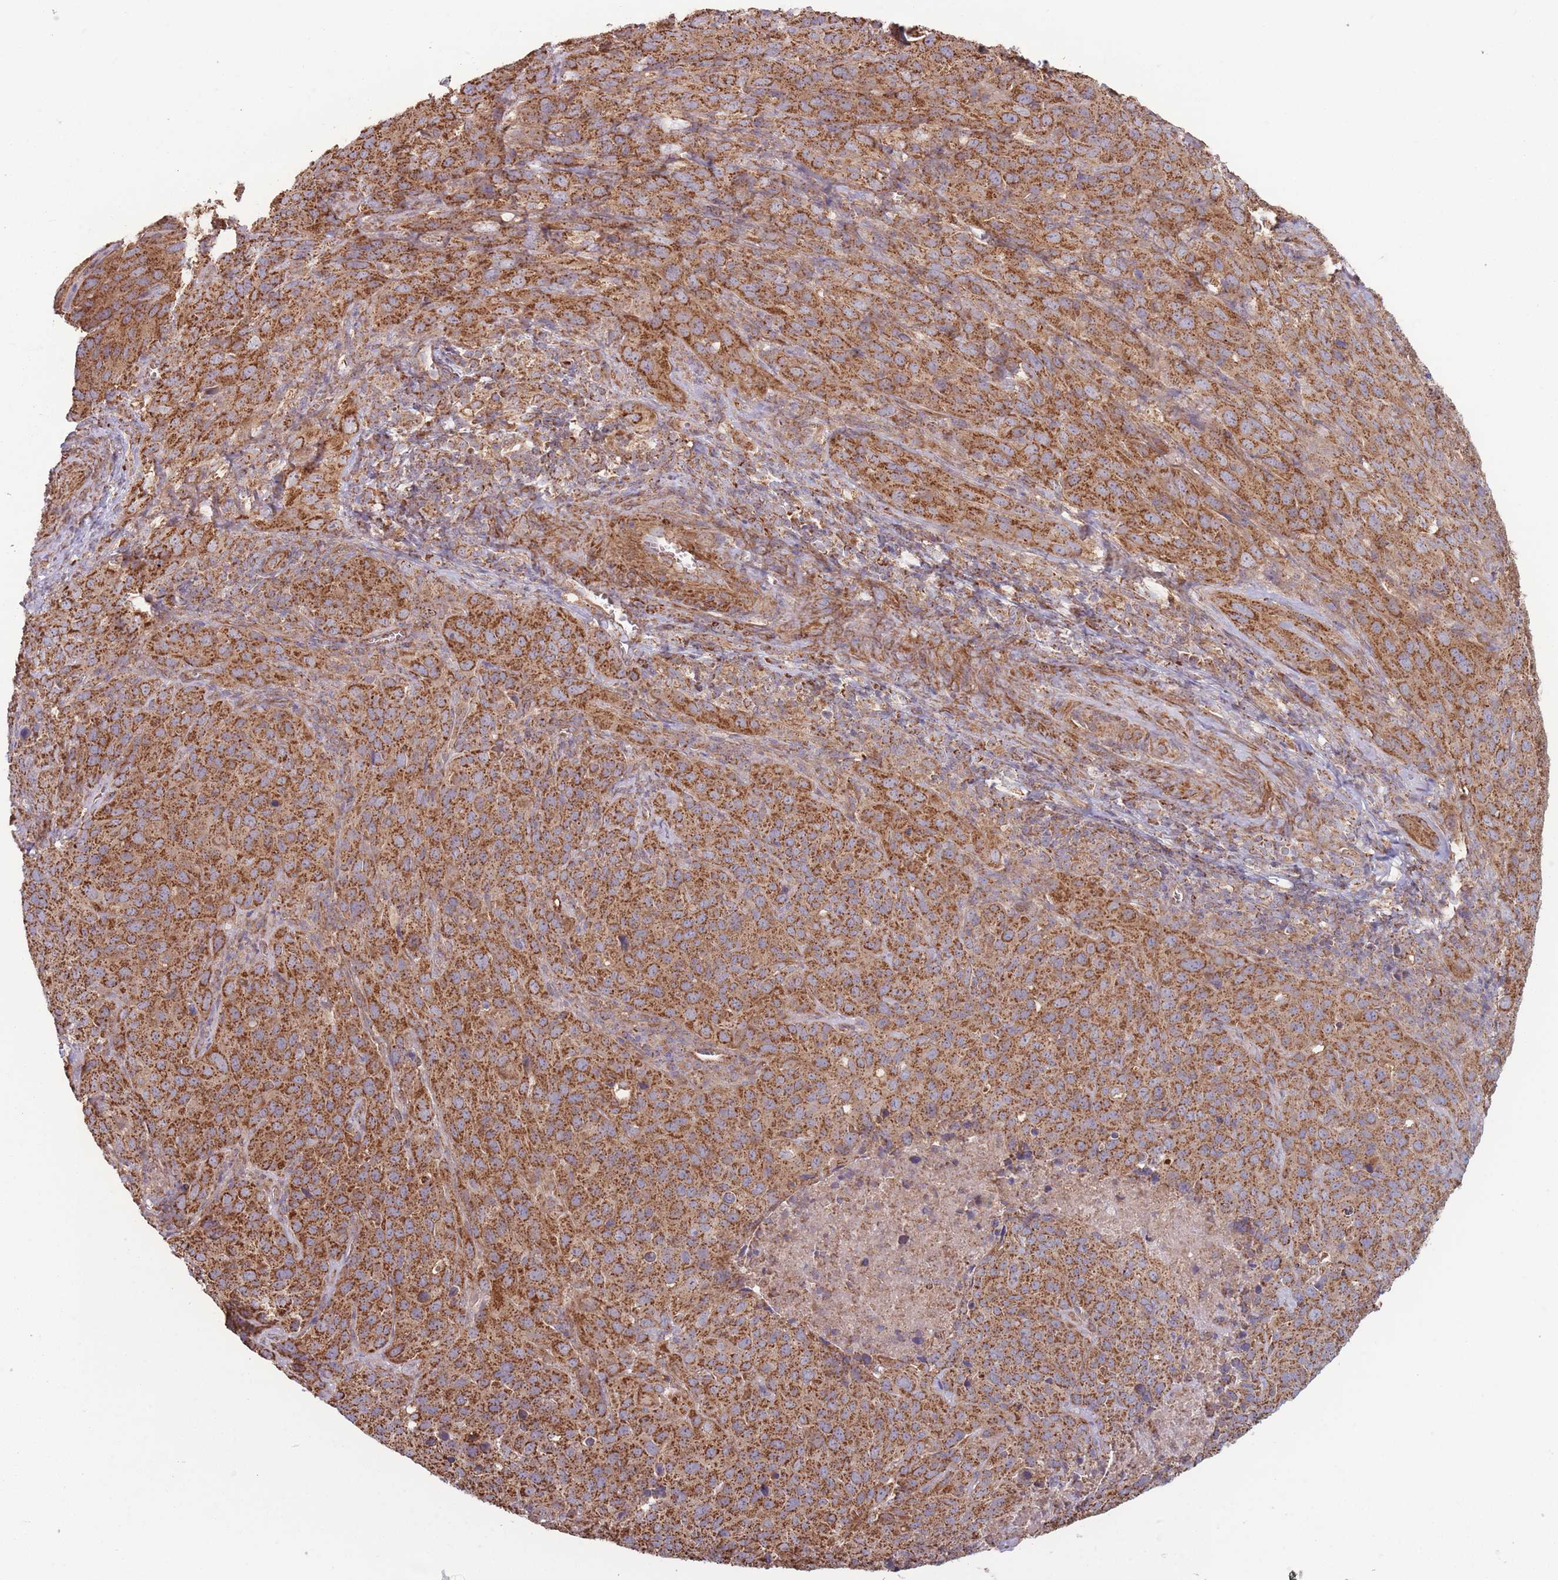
{"staining": {"intensity": "strong", "quantity": ">75%", "location": "cytoplasmic/membranous"}, "tissue": "cervical cancer", "cell_type": "Tumor cells", "image_type": "cancer", "snomed": [{"axis": "morphology", "description": "Squamous cell carcinoma, NOS"}, {"axis": "topography", "description": "Cervix"}], "caption": "An IHC photomicrograph of tumor tissue is shown. Protein staining in brown highlights strong cytoplasmic/membranous positivity in cervical squamous cell carcinoma within tumor cells. Nuclei are stained in blue.", "gene": "KIF16B", "patient": {"sex": "female", "age": 51}}